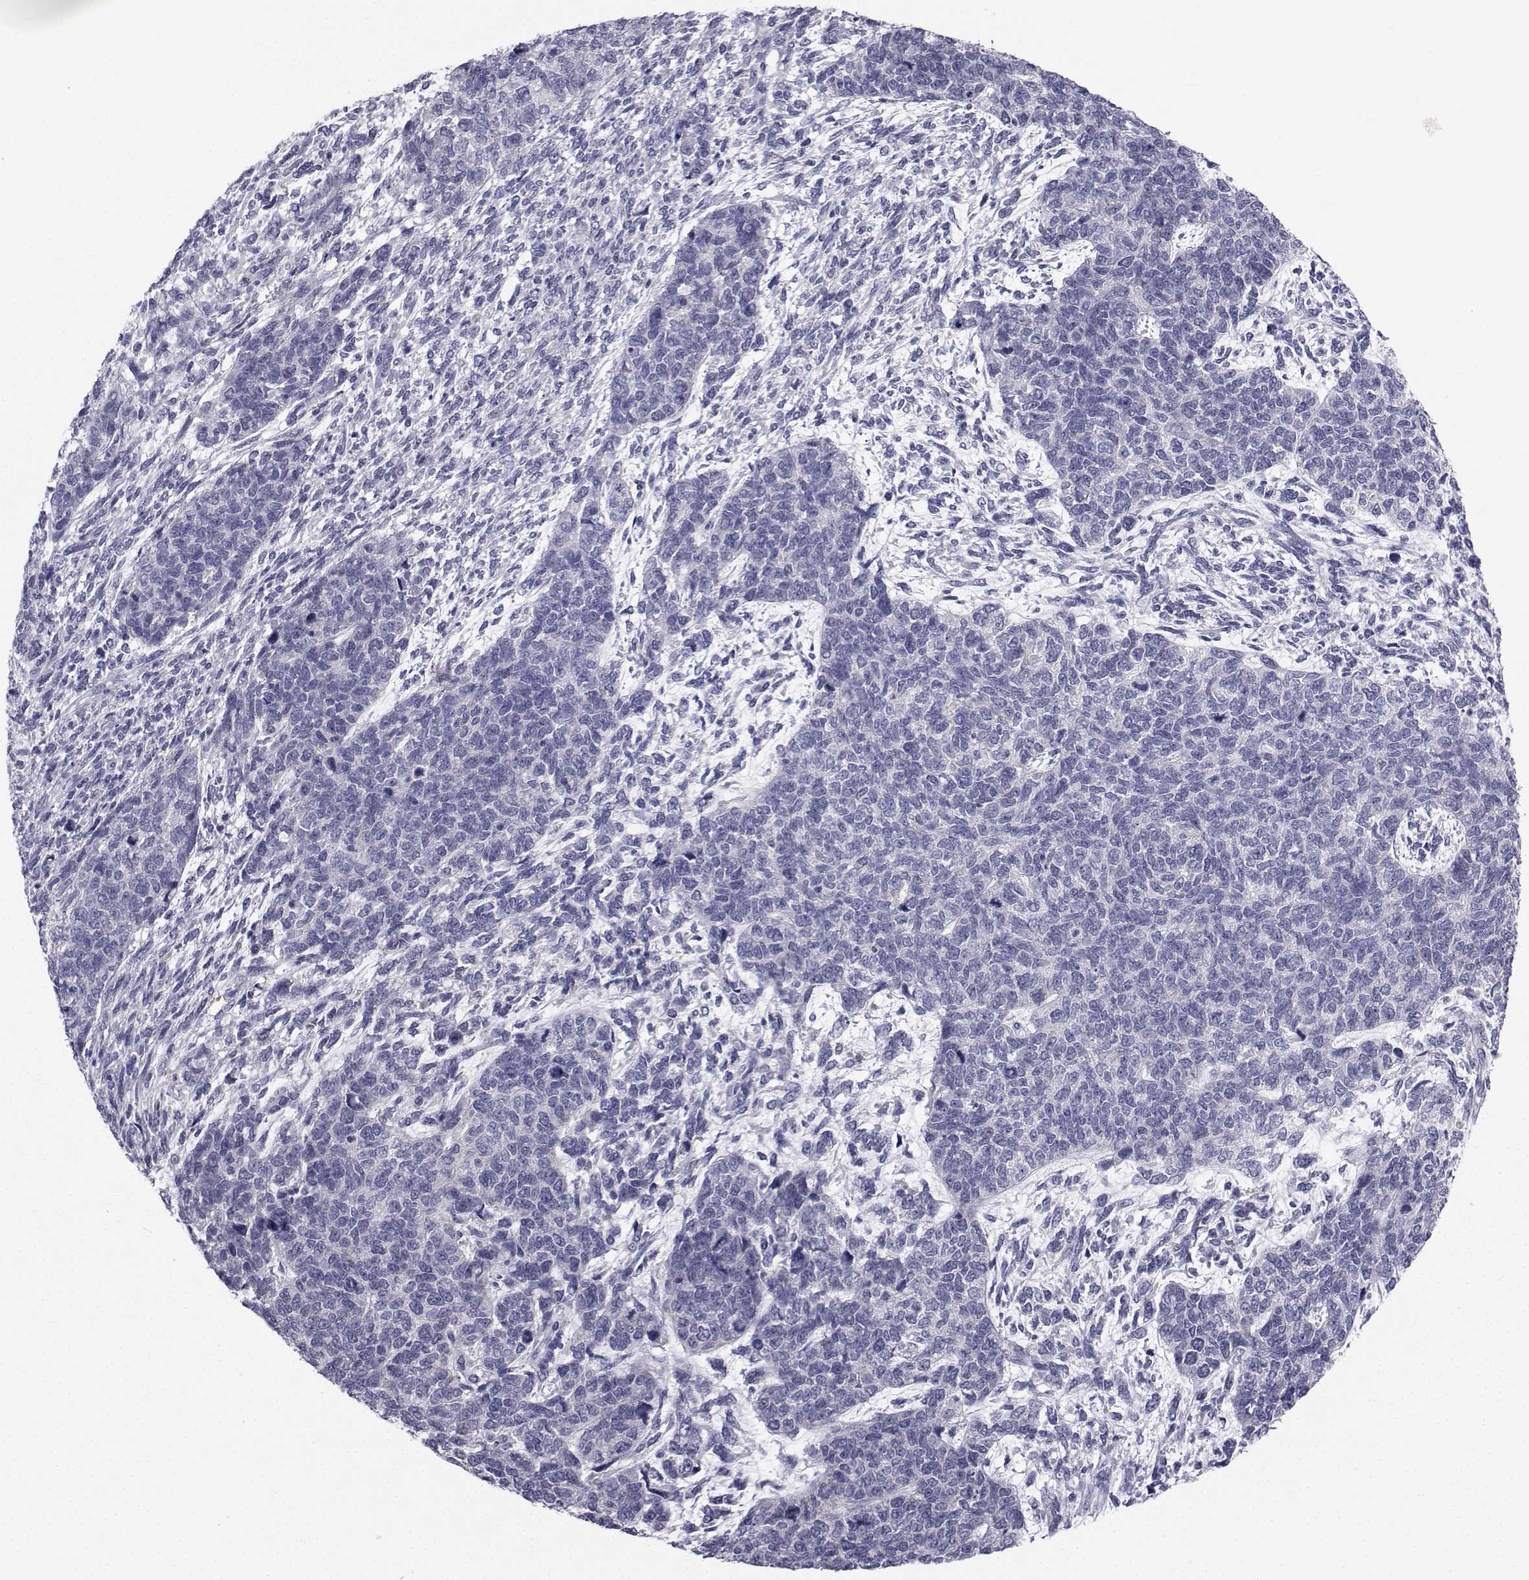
{"staining": {"intensity": "negative", "quantity": "none", "location": "none"}, "tissue": "cervical cancer", "cell_type": "Tumor cells", "image_type": "cancer", "snomed": [{"axis": "morphology", "description": "Squamous cell carcinoma, NOS"}, {"axis": "topography", "description": "Cervix"}], "caption": "The immunohistochemistry (IHC) micrograph has no significant expression in tumor cells of cervical cancer tissue. (Stains: DAB (3,3'-diaminobenzidine) IHC with hematoxylin counter stain, Microscopy: brightfield microscopy at high magnification).", "gene": "FDXR", "patient": {"sex": "female", "age": 63}}